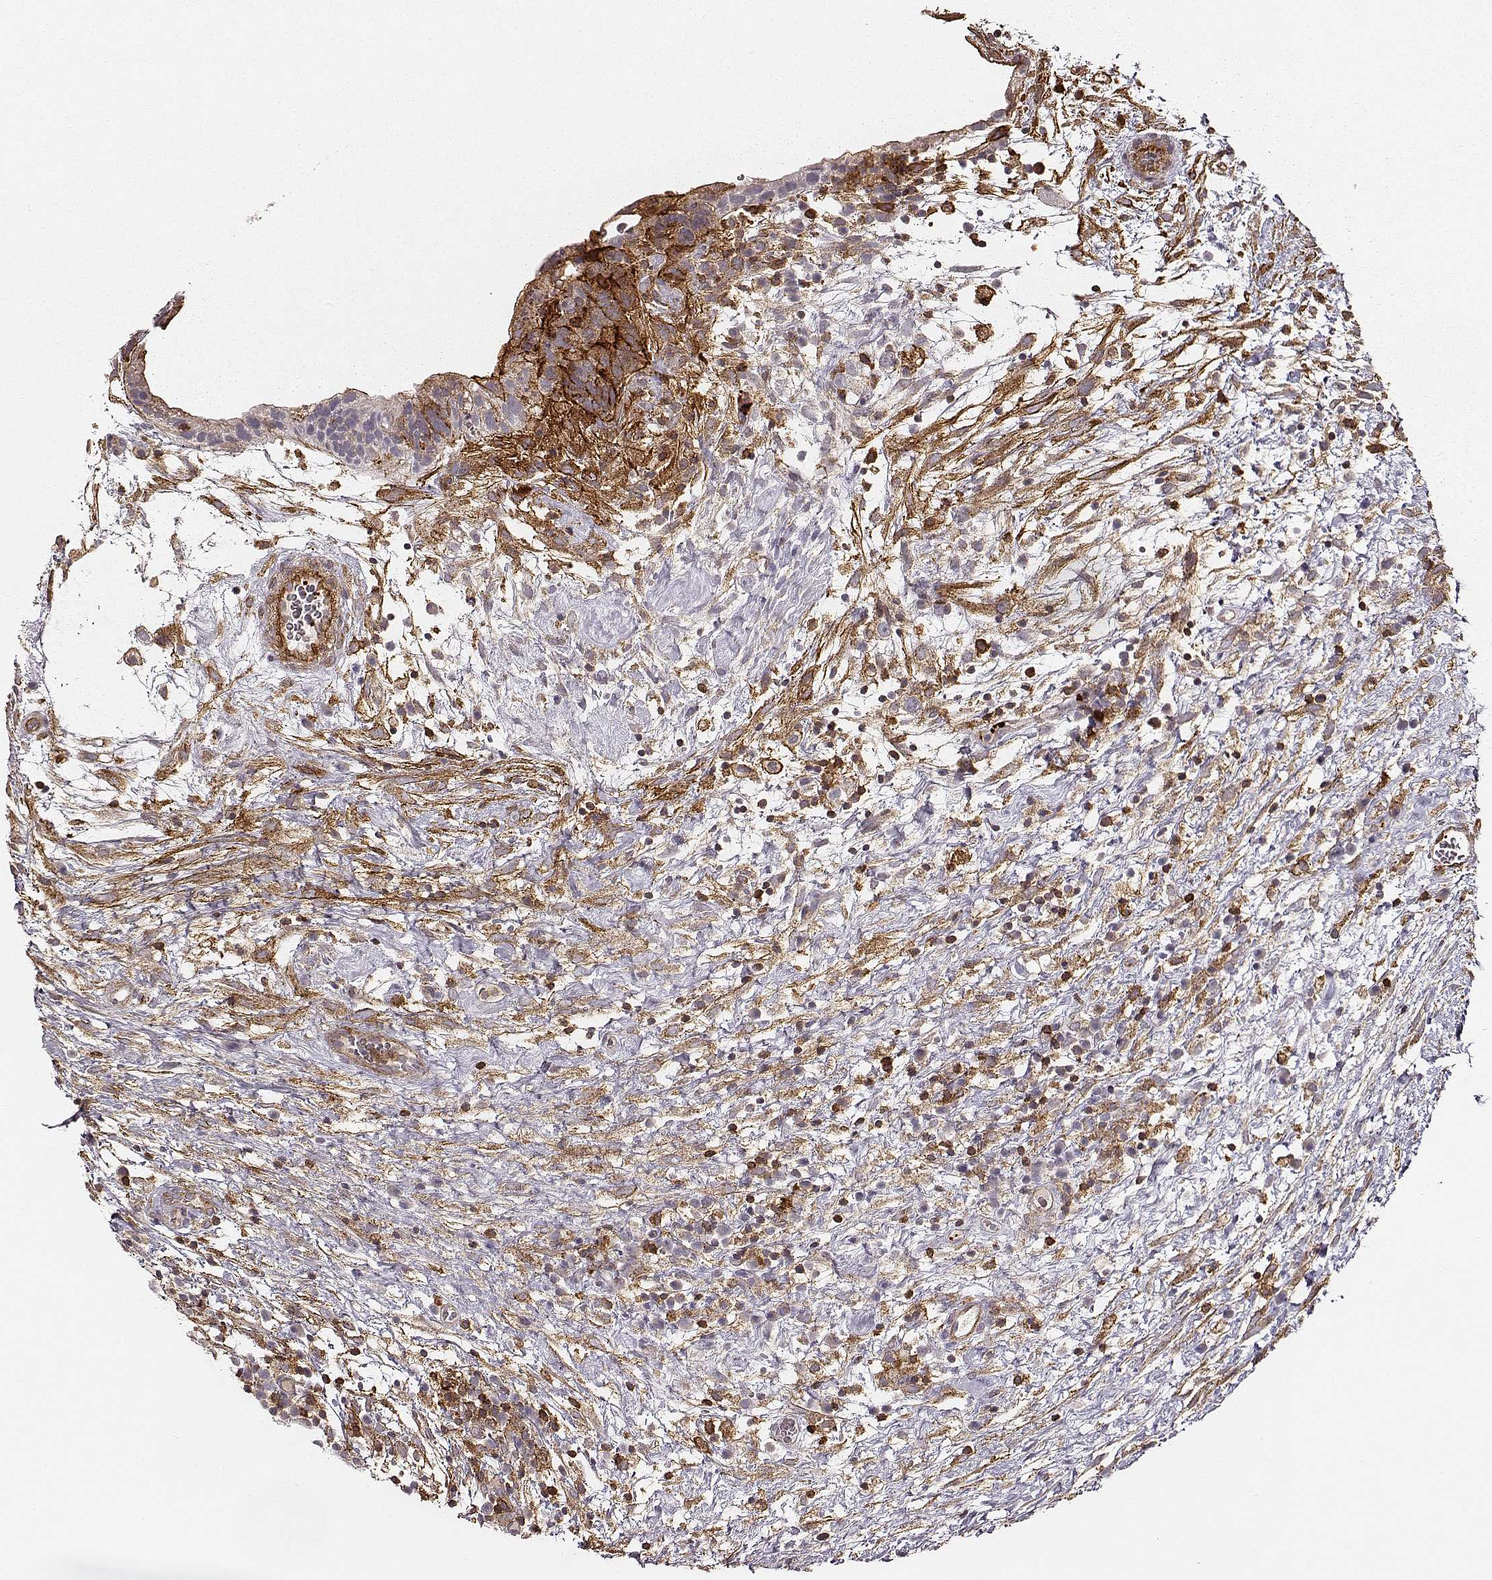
{"staining": {"intensity": "moderate", "quantity": "<25%", "location": "cytoplasmic/membranous"}, "tissue": "testis cancer", "cell_type": "Tumor cells", "image_type": "cancer", "snomed": [{"axis": "morphology", "description": "Normal tissue, NOS"}, {"axis": "morphology", "description": "Carcinoma, Embryonal, NOS"}, {"axis": "topography", "description": "Testis"}], "caption": "There is low levels of moderate cytoplasmic/membranous expression in tumor cells of testis cancer, as demonstrated by immunohistochemical staining (brown color).", "gene": "ZYX", "patient": {"sex": "male", "age": 32}}